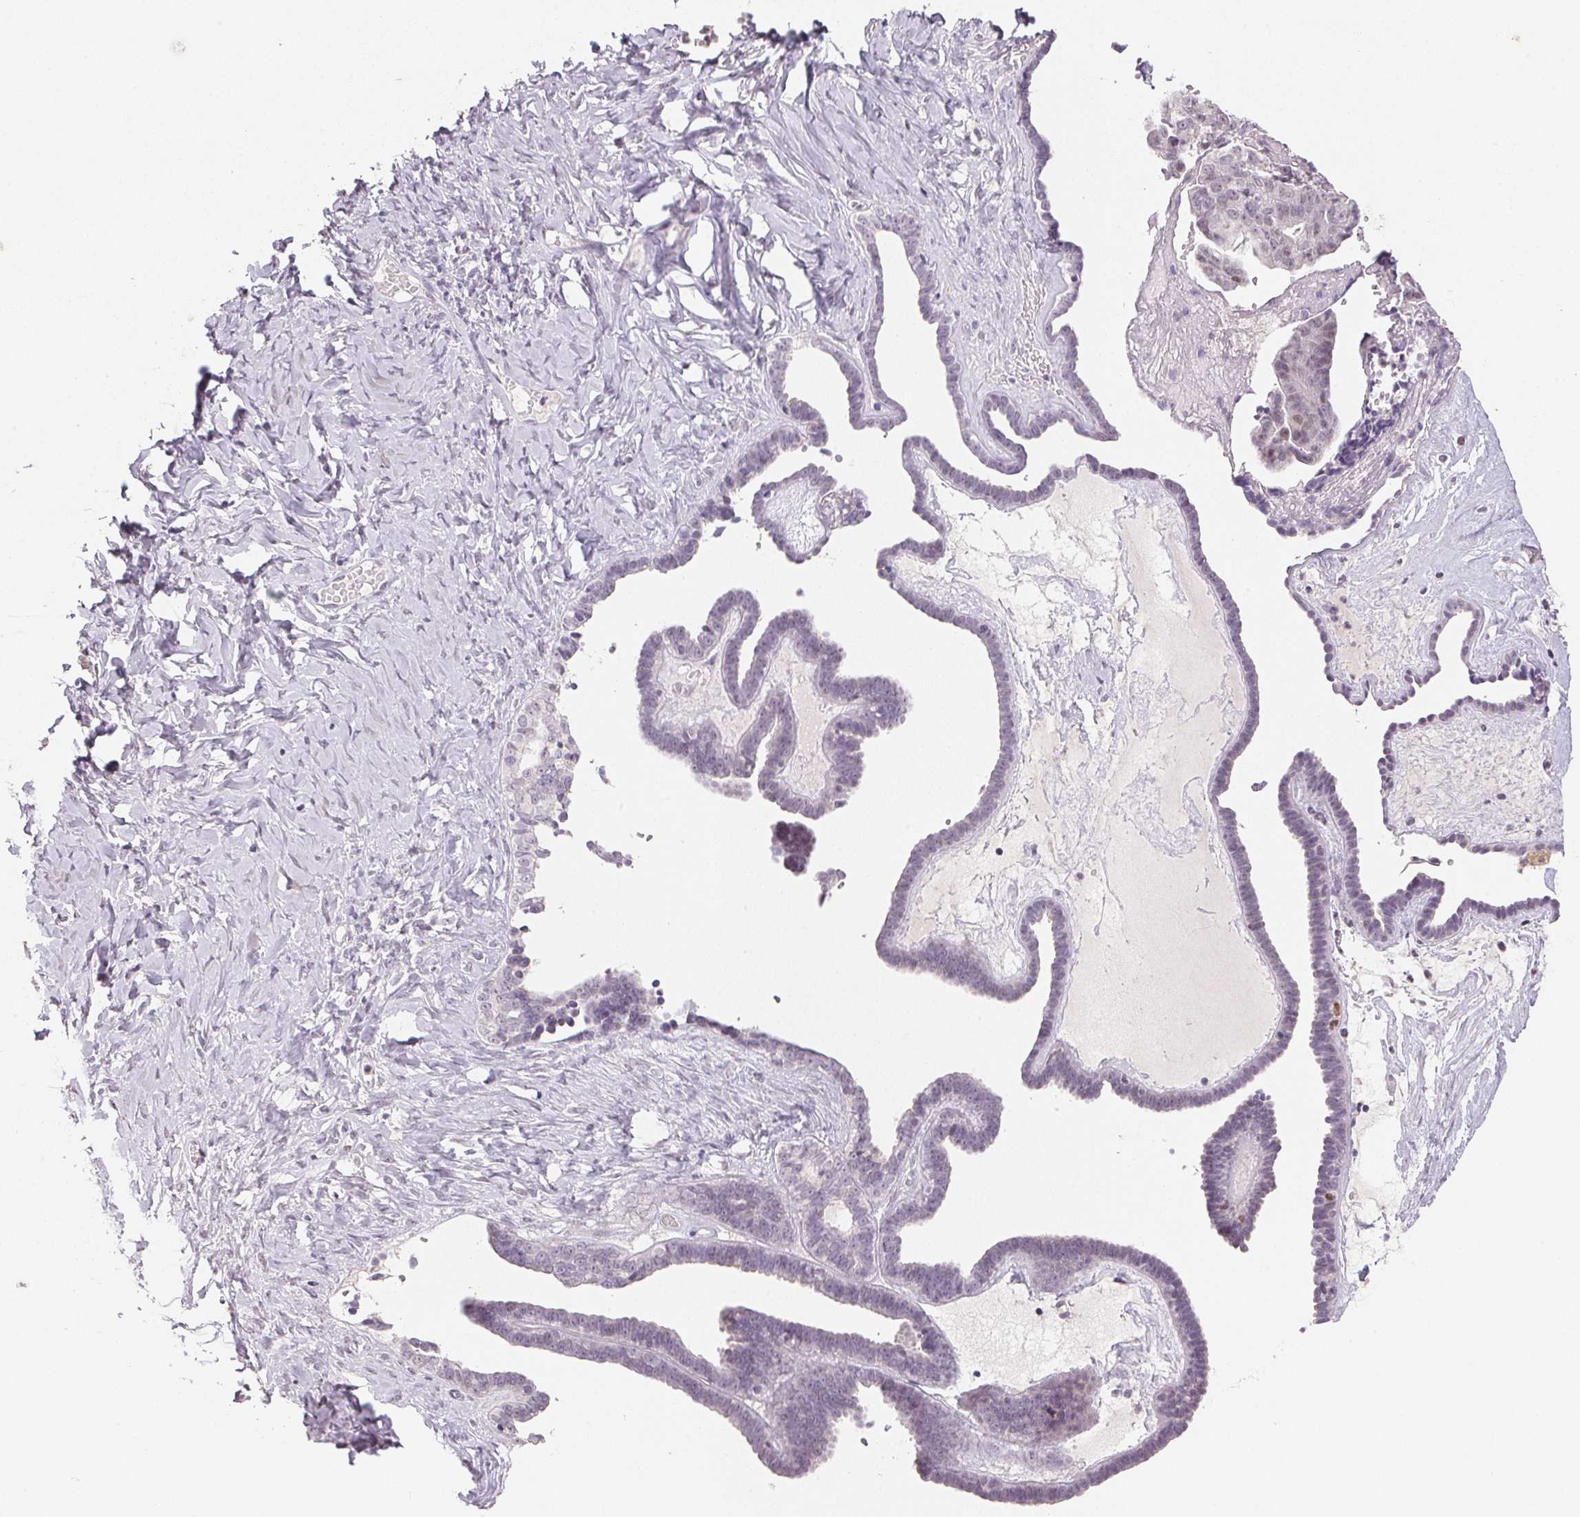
{"staining": {"intensity": "negative", "quantity": "none", "location": "none"}, "tissue": "ovarian cancer", "cell_type": "Tumor cells", "image_type": "cancer", "snomed": [{"axis": "morphology", "description": "Cystadenocarcinoma, serous, NOS"}, {"axis": "topography", "description": "Ovary"}], "caption": "Immunohistochemical staining of ovarian cancer (serous cystadenocarcinoma) reveals no significant staining in tumor cells.", "gene": "POLR3G", "patient": {"sex": "female", "age": 71}}